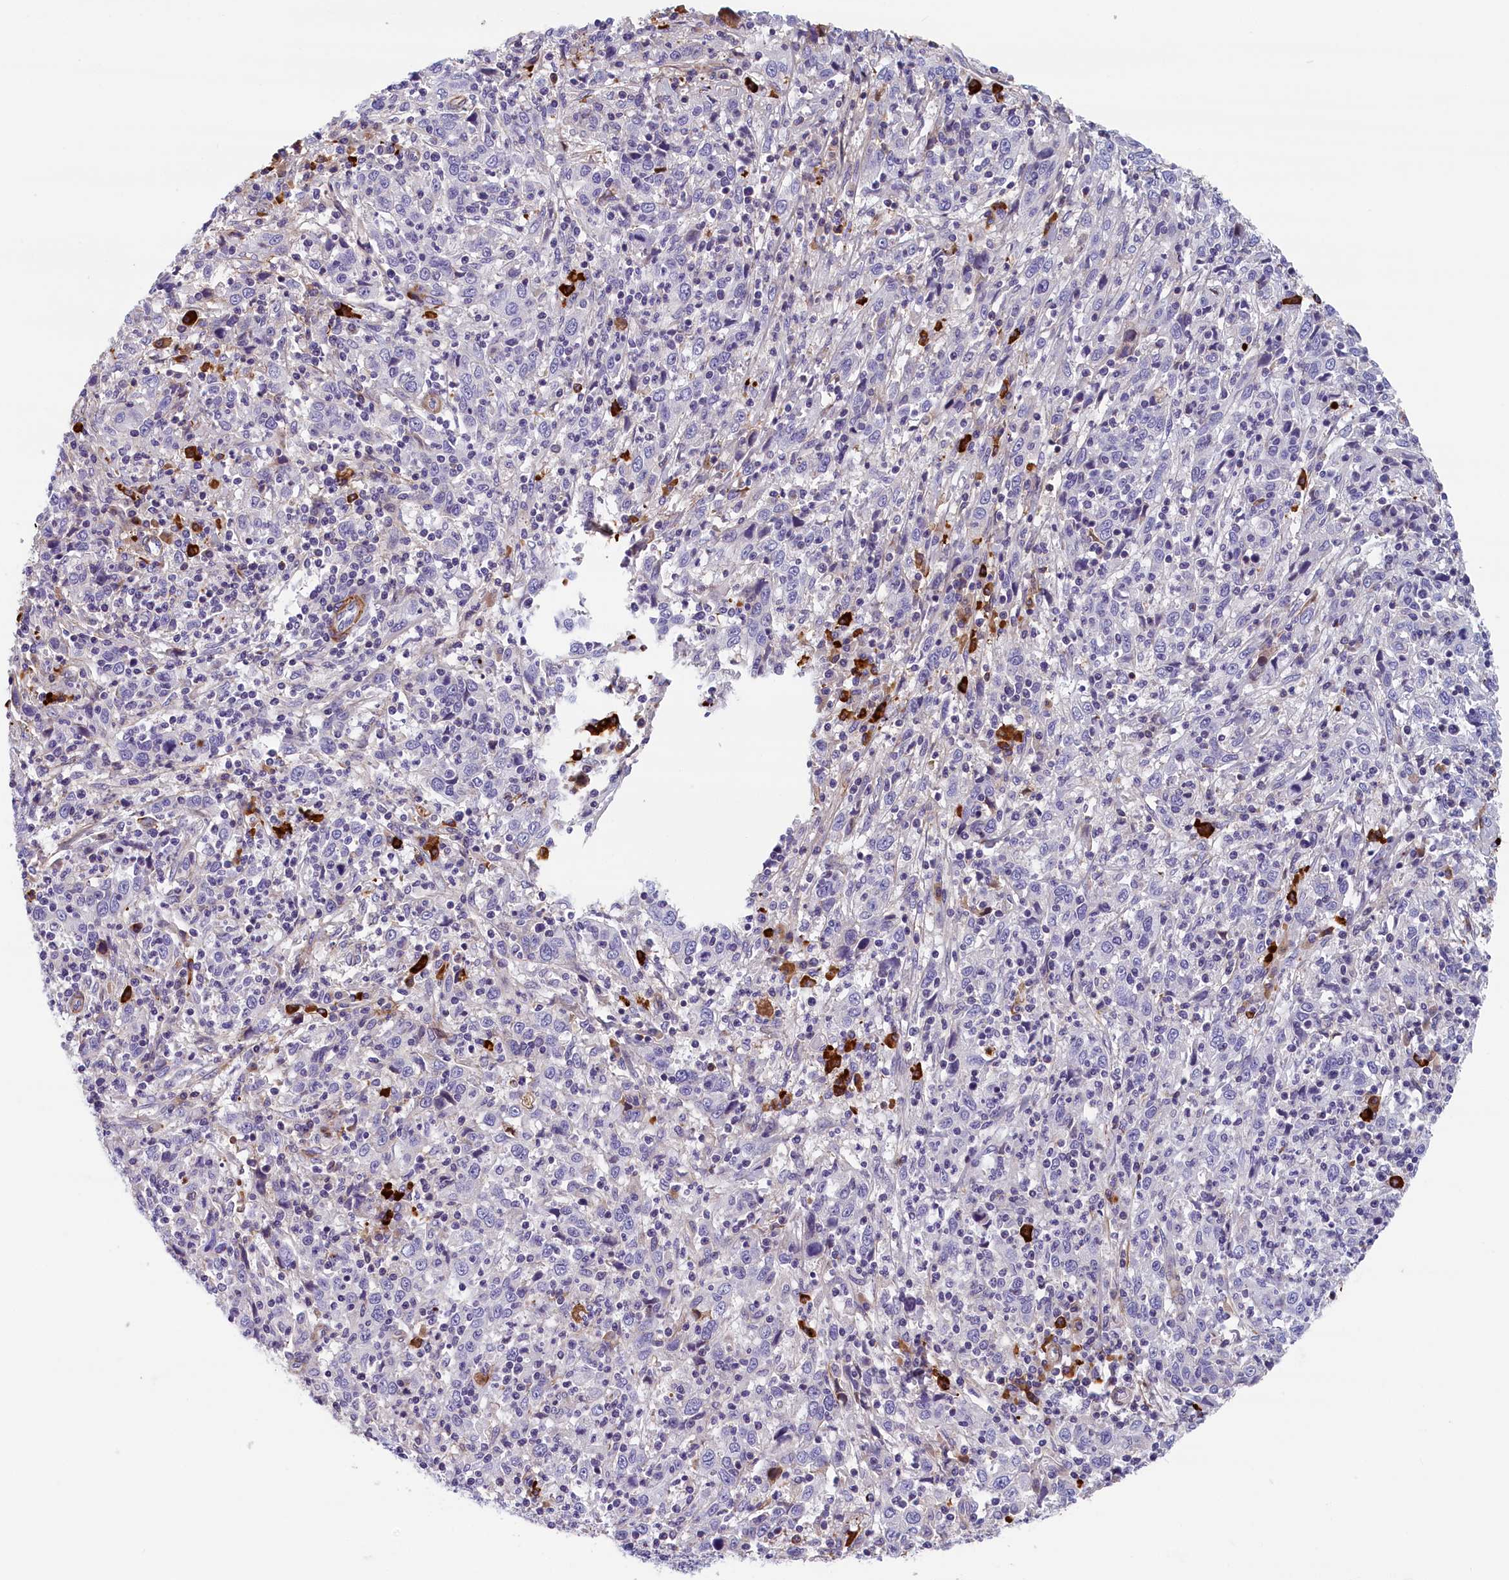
{"staining": {"intensity": "negative", "quantity": "none", "location": "none"}, "tissue": "cervical cancer", "cell_type": "Tumor cells", "image_type": "cancer", "snomed": [{"axis": "morphology", "description": "Squamous cell carcinoma, NOS"}, {"axis": "topography", "description": "Cervix"}], "caption": "High power microscopy histopathology image of an IHC micrograph of cervical cancer (squamous cell carcinoma), revealing no significant positivity in tumor cells.", "gene": "BCL2L13", "patient": {"sex": "female", "age": 46}}